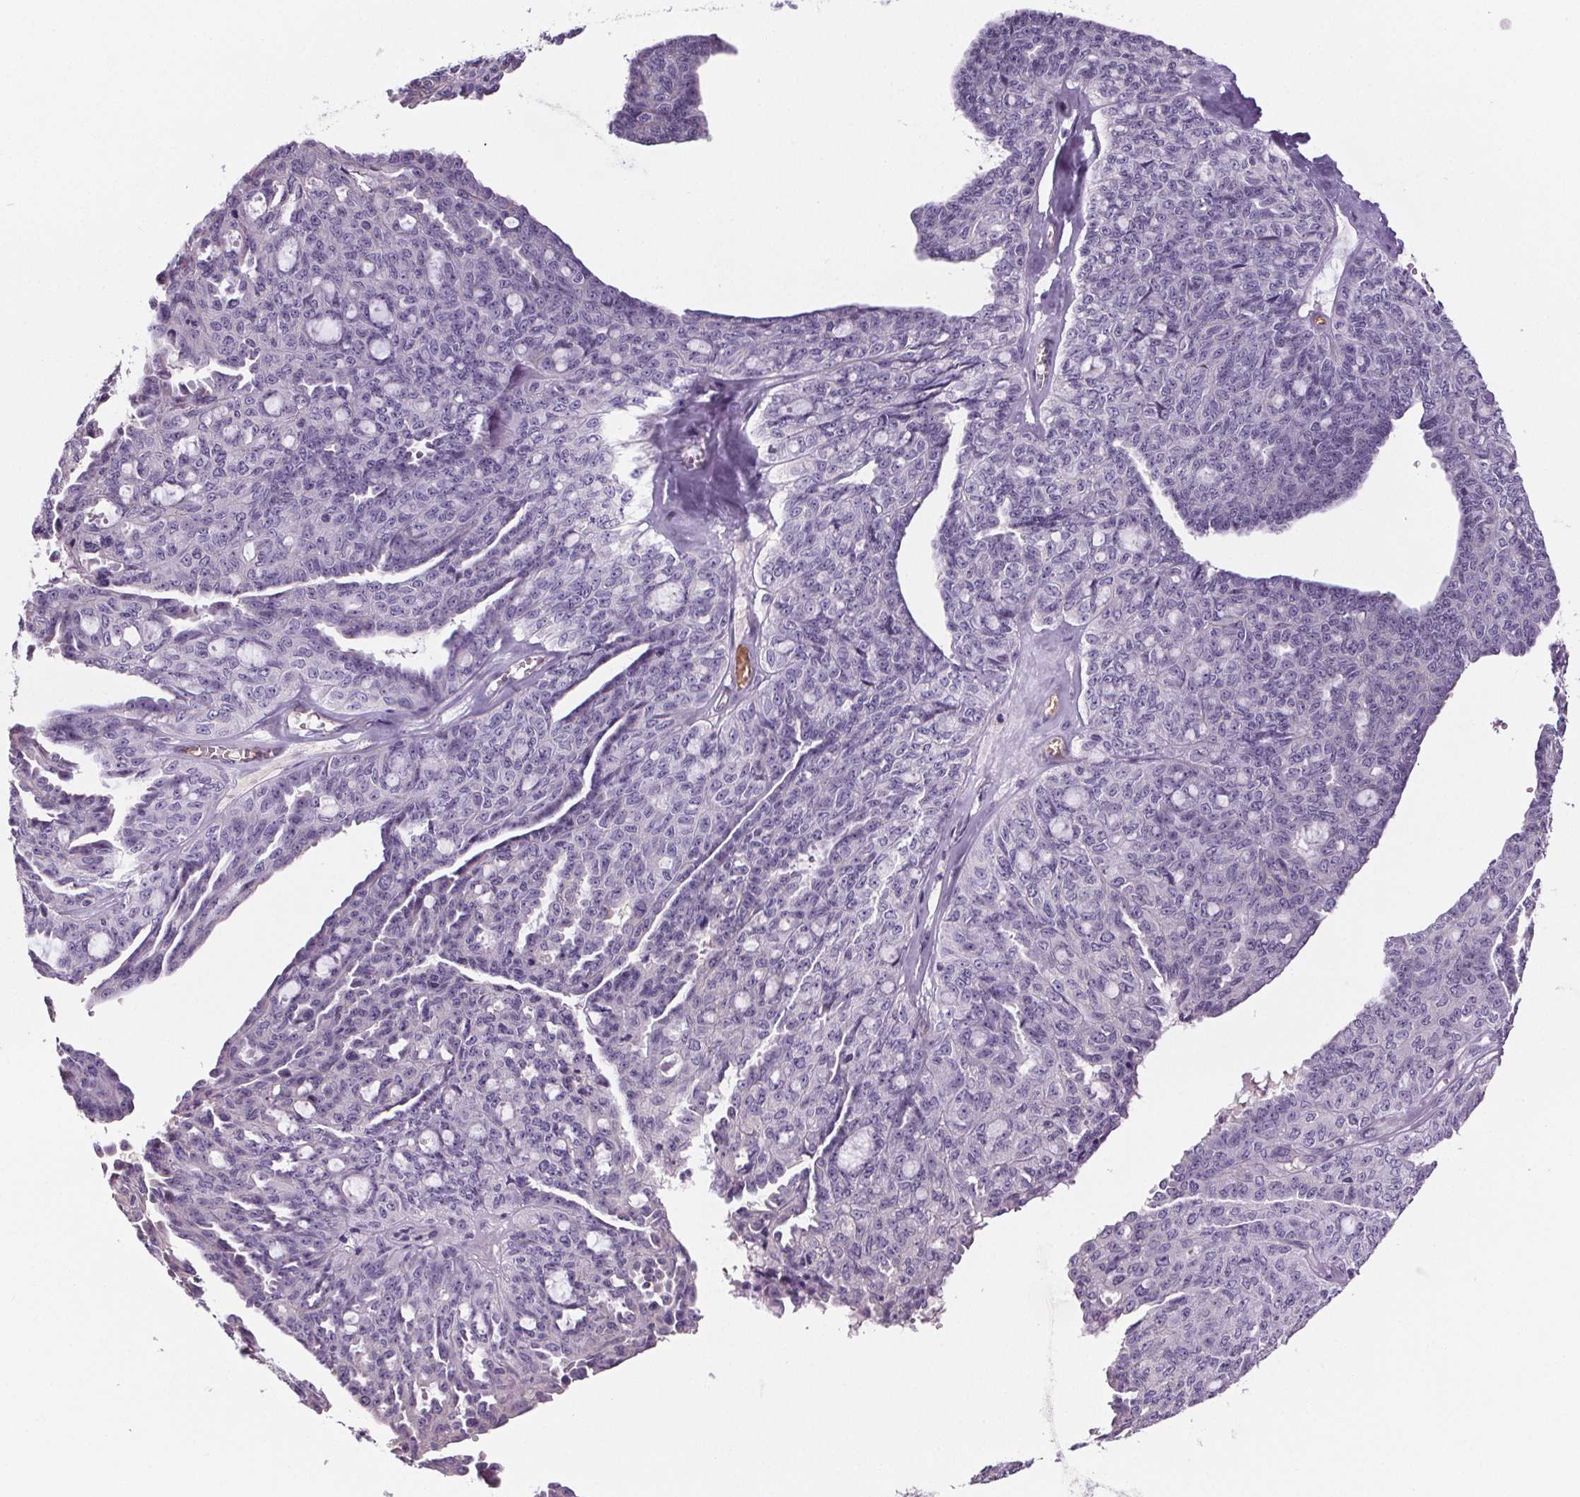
{"staining": {"intensity": "negative", "quantity": "none", "location": "none"}, "tissue": "ovarian cancer", "cell_type": "Tumor cells", "image_type": "cancer", "snomed": [{"axis": "morphology", "description": "Cystadenocarcinoma, serous, NOS"}, {"axis": "topography", "description": "Ovary"}], "caption": "Tumor cells show no significant positivity in serous cystadenocarcinoma (ovarian). (DAB (3,3'-diaminobenzidine) immunohistochemistry visualized using brightfield microscopy, high magnification).", "gene": "CD5L", "patient": {"sex": "female", "age": 71}}